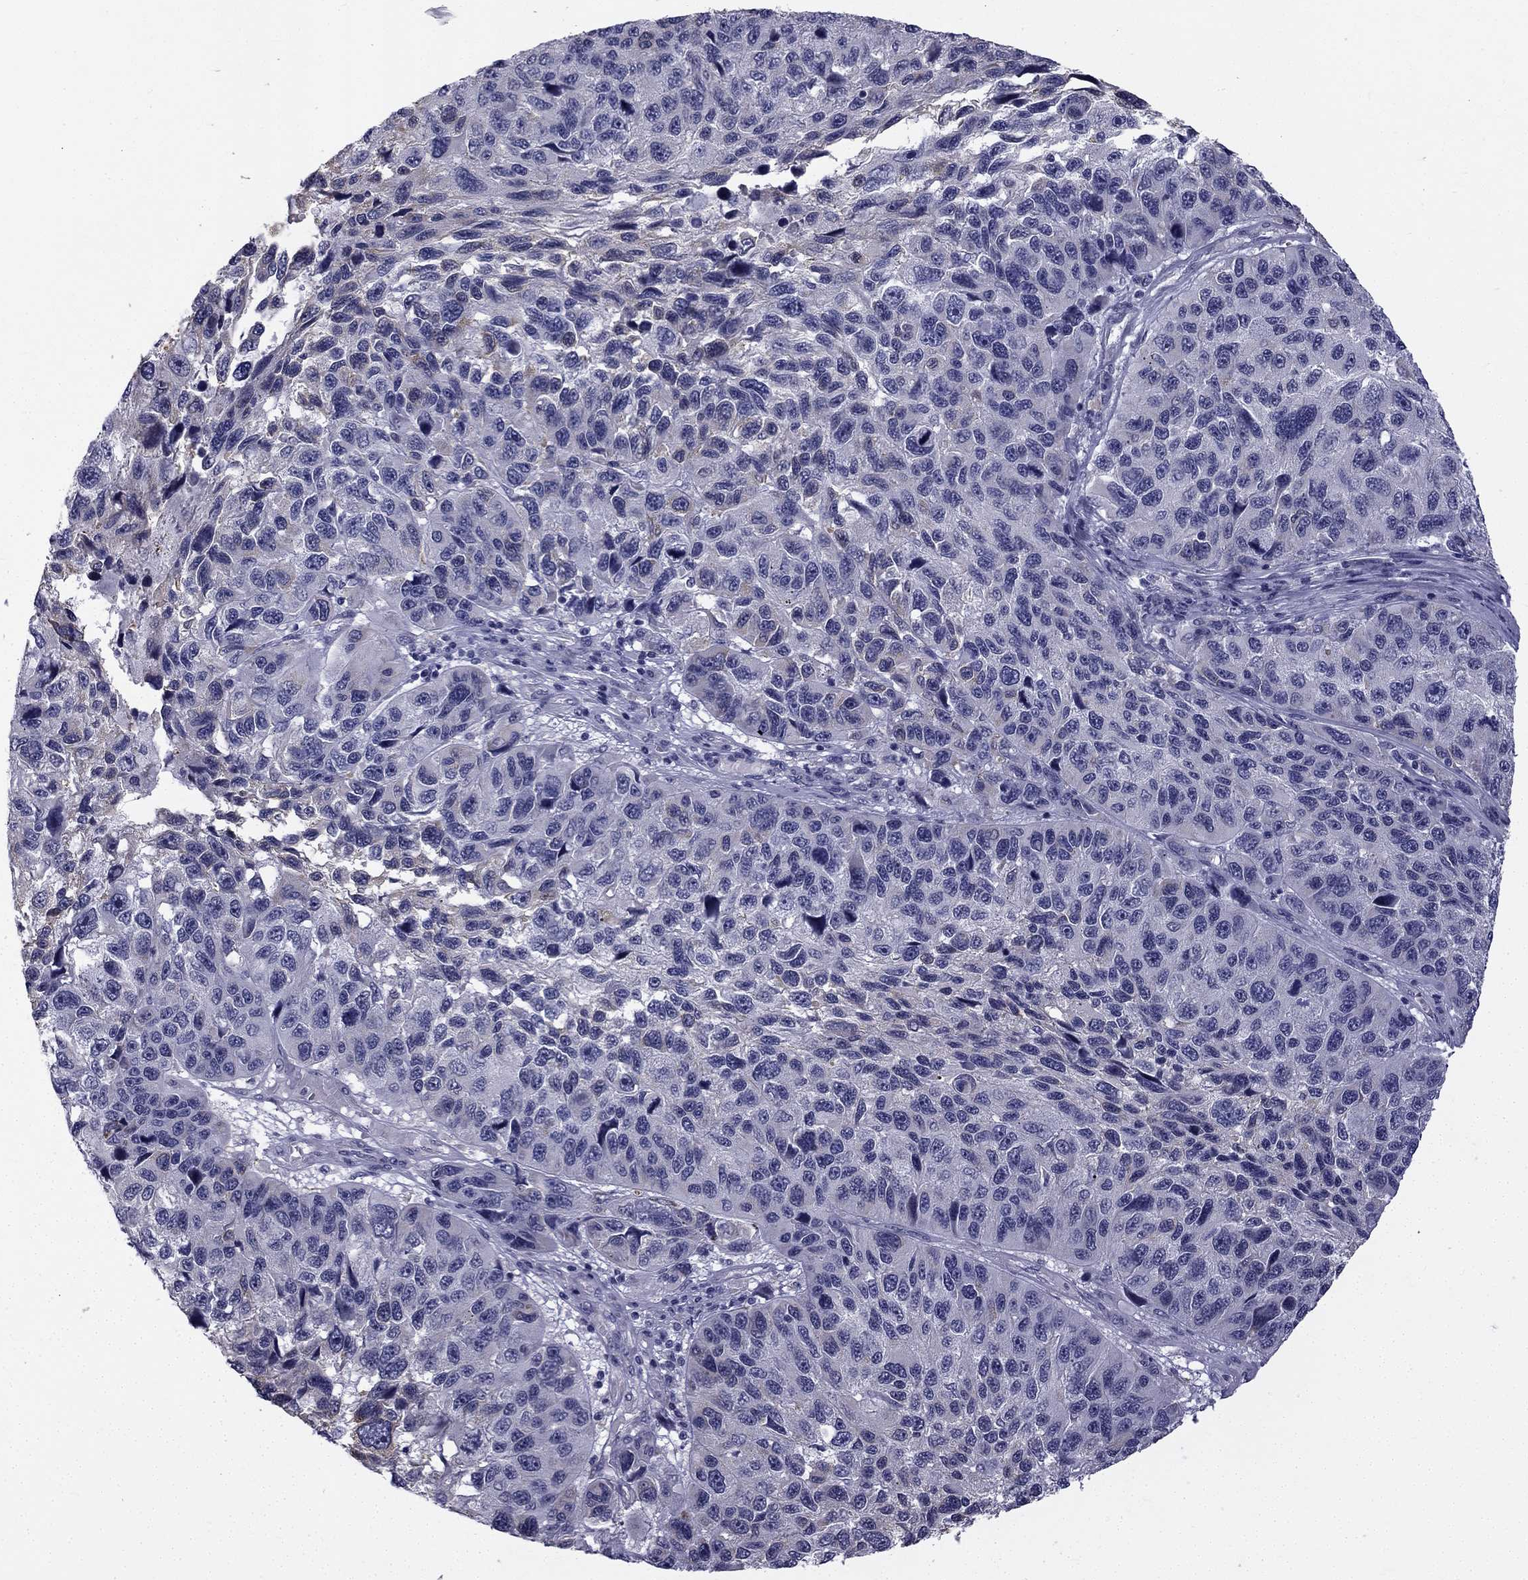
{"staining": {"intensity": "negative", "quantity": "none", "location": "none"}, "tissue": "melanoma", "cell_type": "Tumor cells", "image_type": "cancer", "snomed": [{"axis": "morphology", "description": "Malignant melanoma, NOS"}, {"axis": "topography", "description": "Skin"}], "caption": "The micrograph shows no staining of tumor cells in melanoma.", "gene": "CCDC40", "patient": {"sex": "male", "age": 53}}